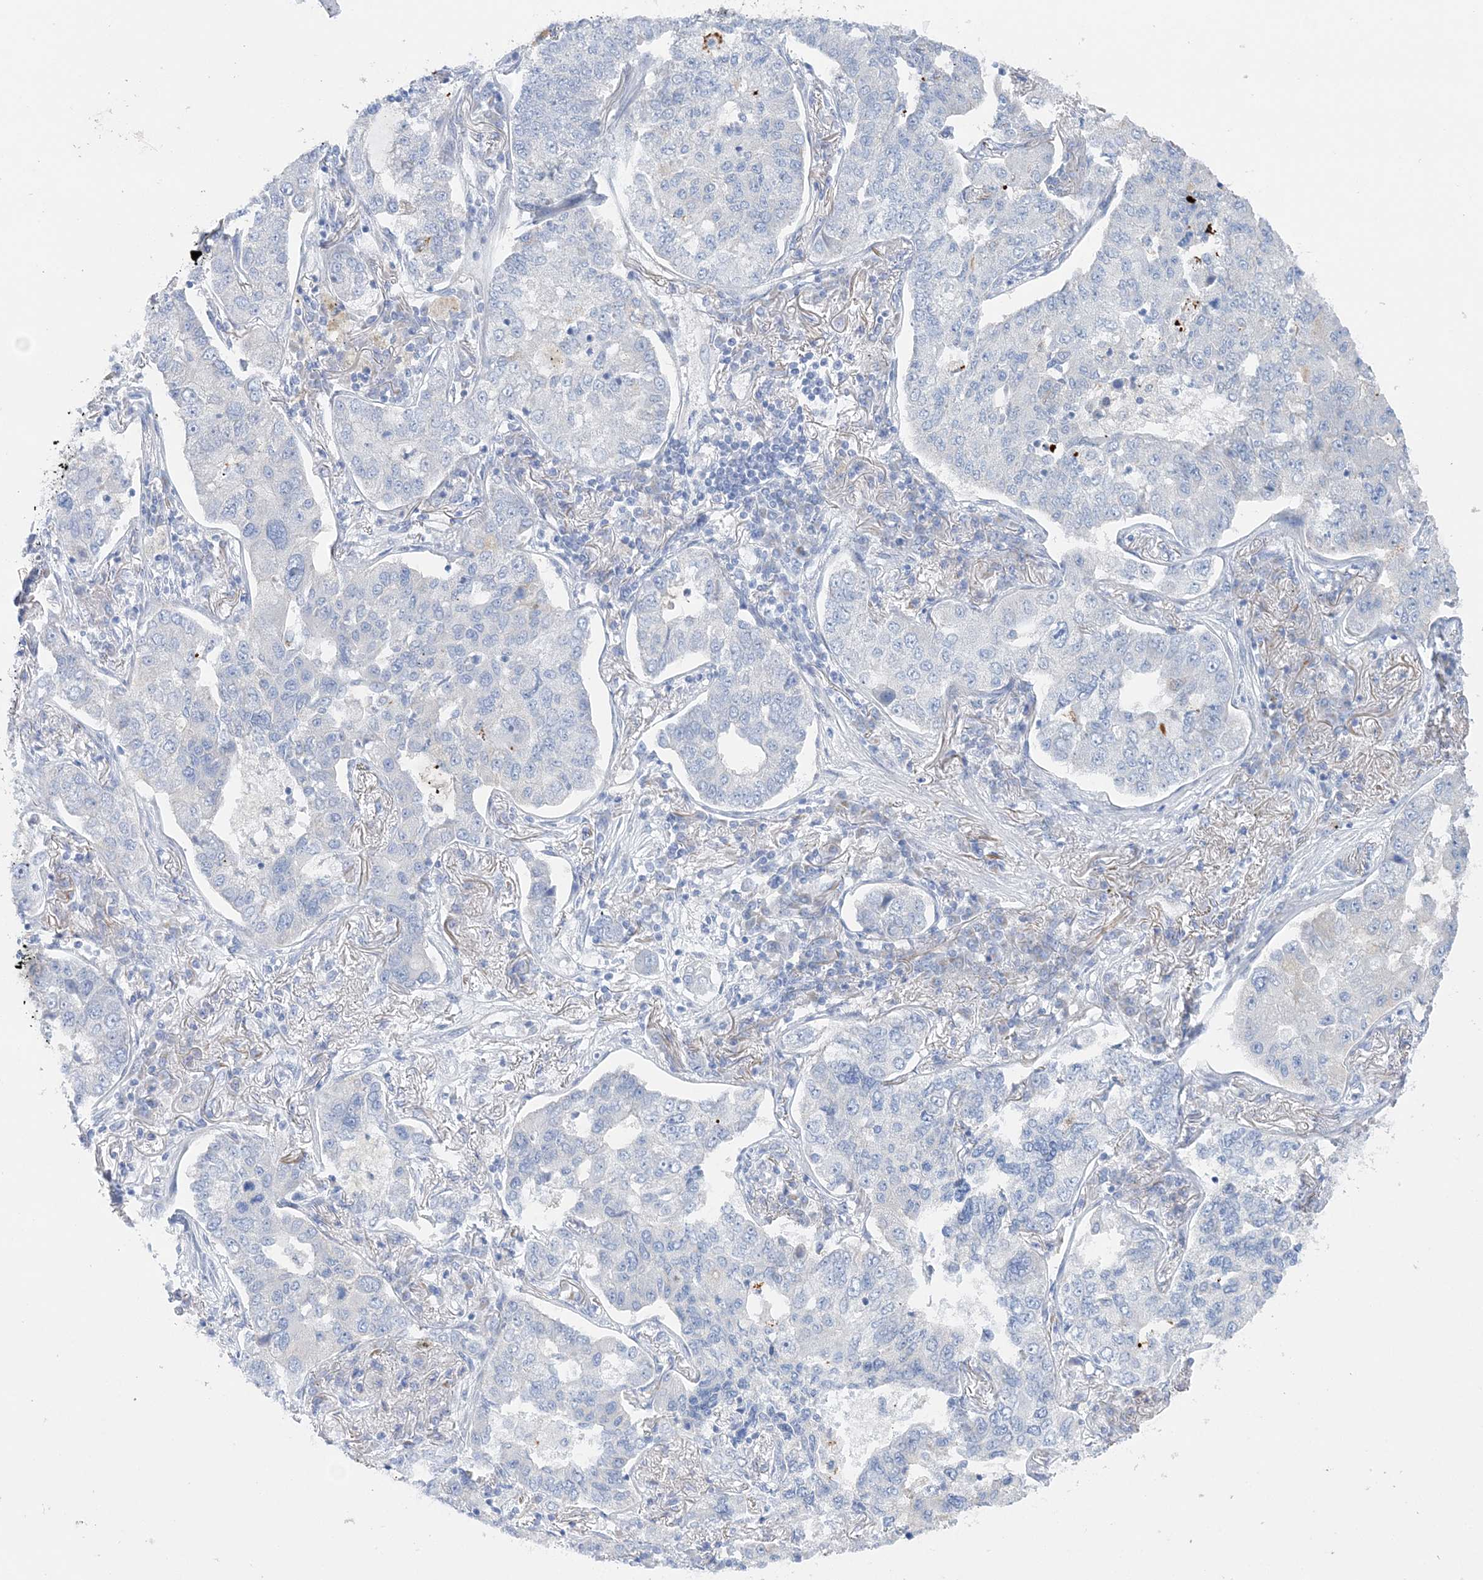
{"staining": {"intensity": "negative", "quantity": "none", "location": "none"}, "tissue": "lung cancer", "cell_type": "Tumor cells", "image_type": "cancer", "snomed": [{"axis": "morphology", "description": "Adenocarcinoma, NOS"}, {"axis": "topography", "description": "Lung"}], "caption": "A micrograph of lung cancer stained for a protein reveals no brown staining in tumor cells.", "gene": "SLC5A6", "patient": {"sex": "male", "age": 49}}